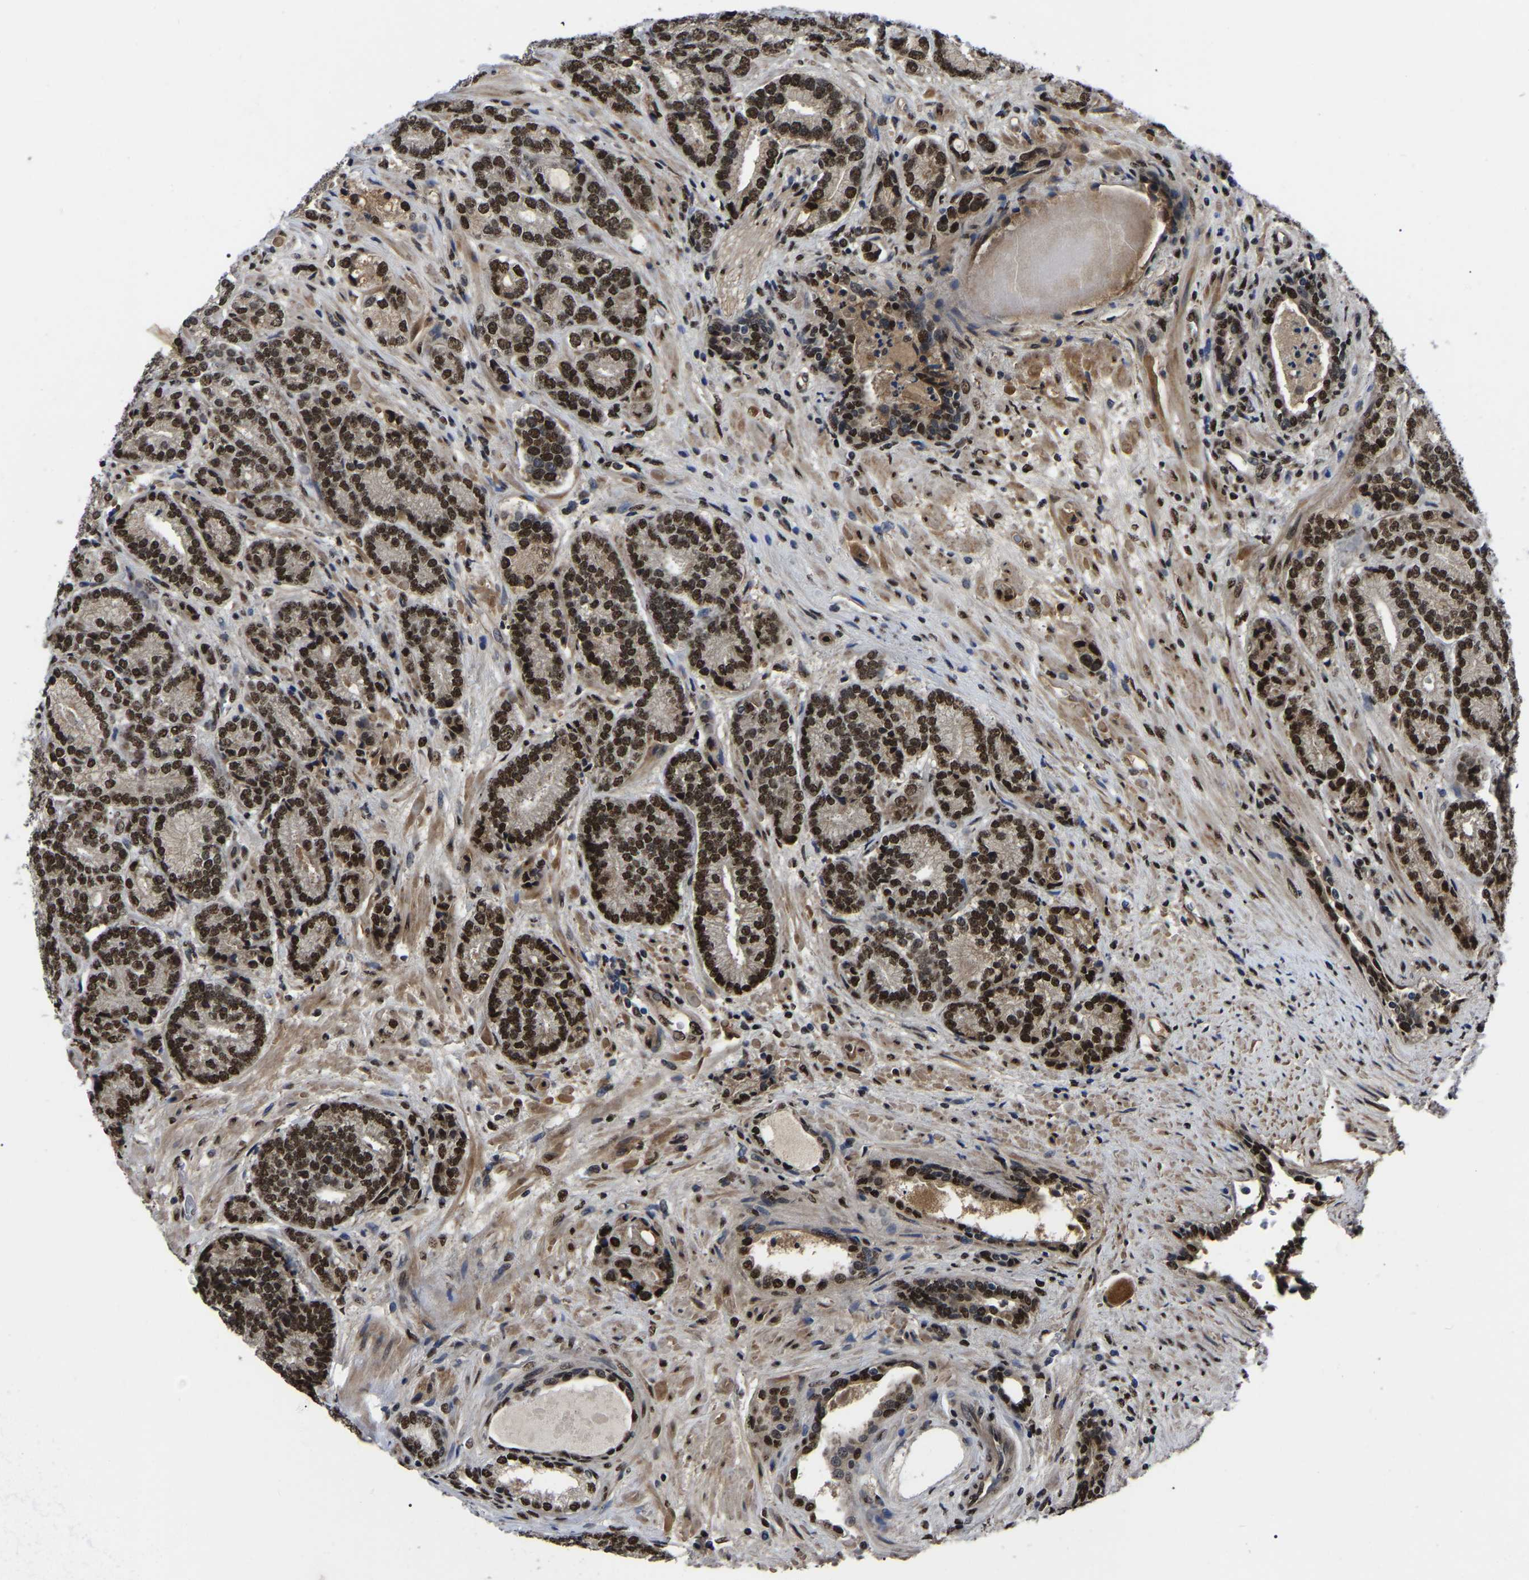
{"staining": {"intensity": "strong", "quantity": ">75%", "location": "nuclear"}, "tissue": "prostate cancer", "cell_type": "Tumor cells", "image_type": "cancer", "snomed": [{"axis": "morphology", "description": "Adenocarcinoma, High grade"}, {"axis": "topography", "description": "Prostate"}], "caption": "Immunohistochemistry (DAB) staining of human high-grade adenocarcinoma (prostate) shows strong nuclear protein positivity in approximately >75% of tumor cells. The staining was performed using DAB (3,3'-diaminobenzidine), with brown indicating positive protein expression. Nuclei are stained blue with hematoxylin.", "gene": "TRIM35", "patient": {"sex": "male", "age": 61}}